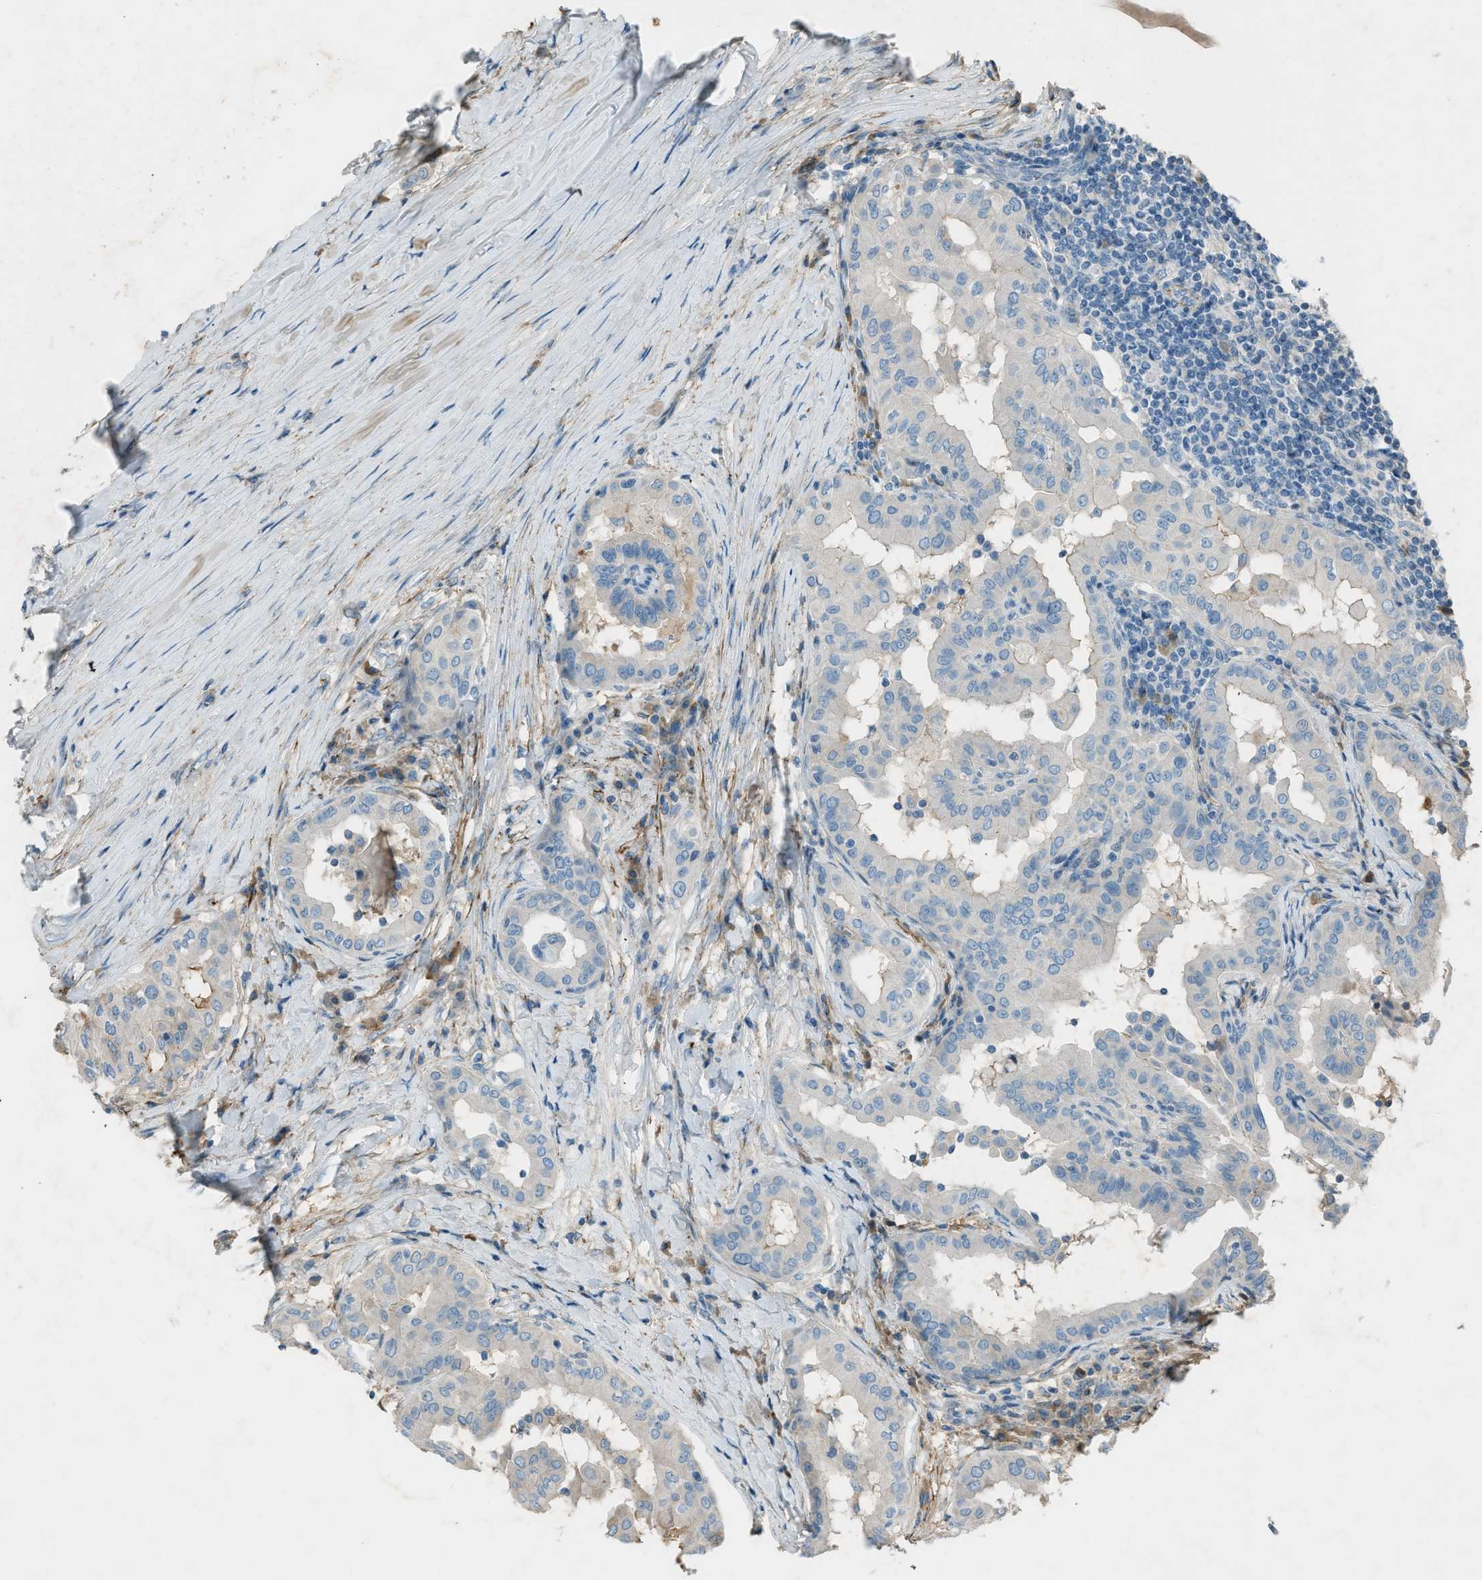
{"staining": {"intensity": "negative", "quantity": "none", "location": "none"}, "tissue": "thyroid cancer", "cell_type": "Tumor cells", "image_type": "cancer", "snomed": [{"axis": "morphology", "description": "Papillary adenocarcinoma, NOS"}, {"axis": "topography", "description": "Thyroid gland"}], "caption": "An IHC histopathology image of thyroid cancer is shown. There is no staining in tumor cells of thyroid cancer. (DAB (3,3'-diaminobenzidine) immunohistochemistry (IHC) with hematoxylin counter stain).", "gene": "FBLN2", "patient": {"sex": "male", "age": 33}}